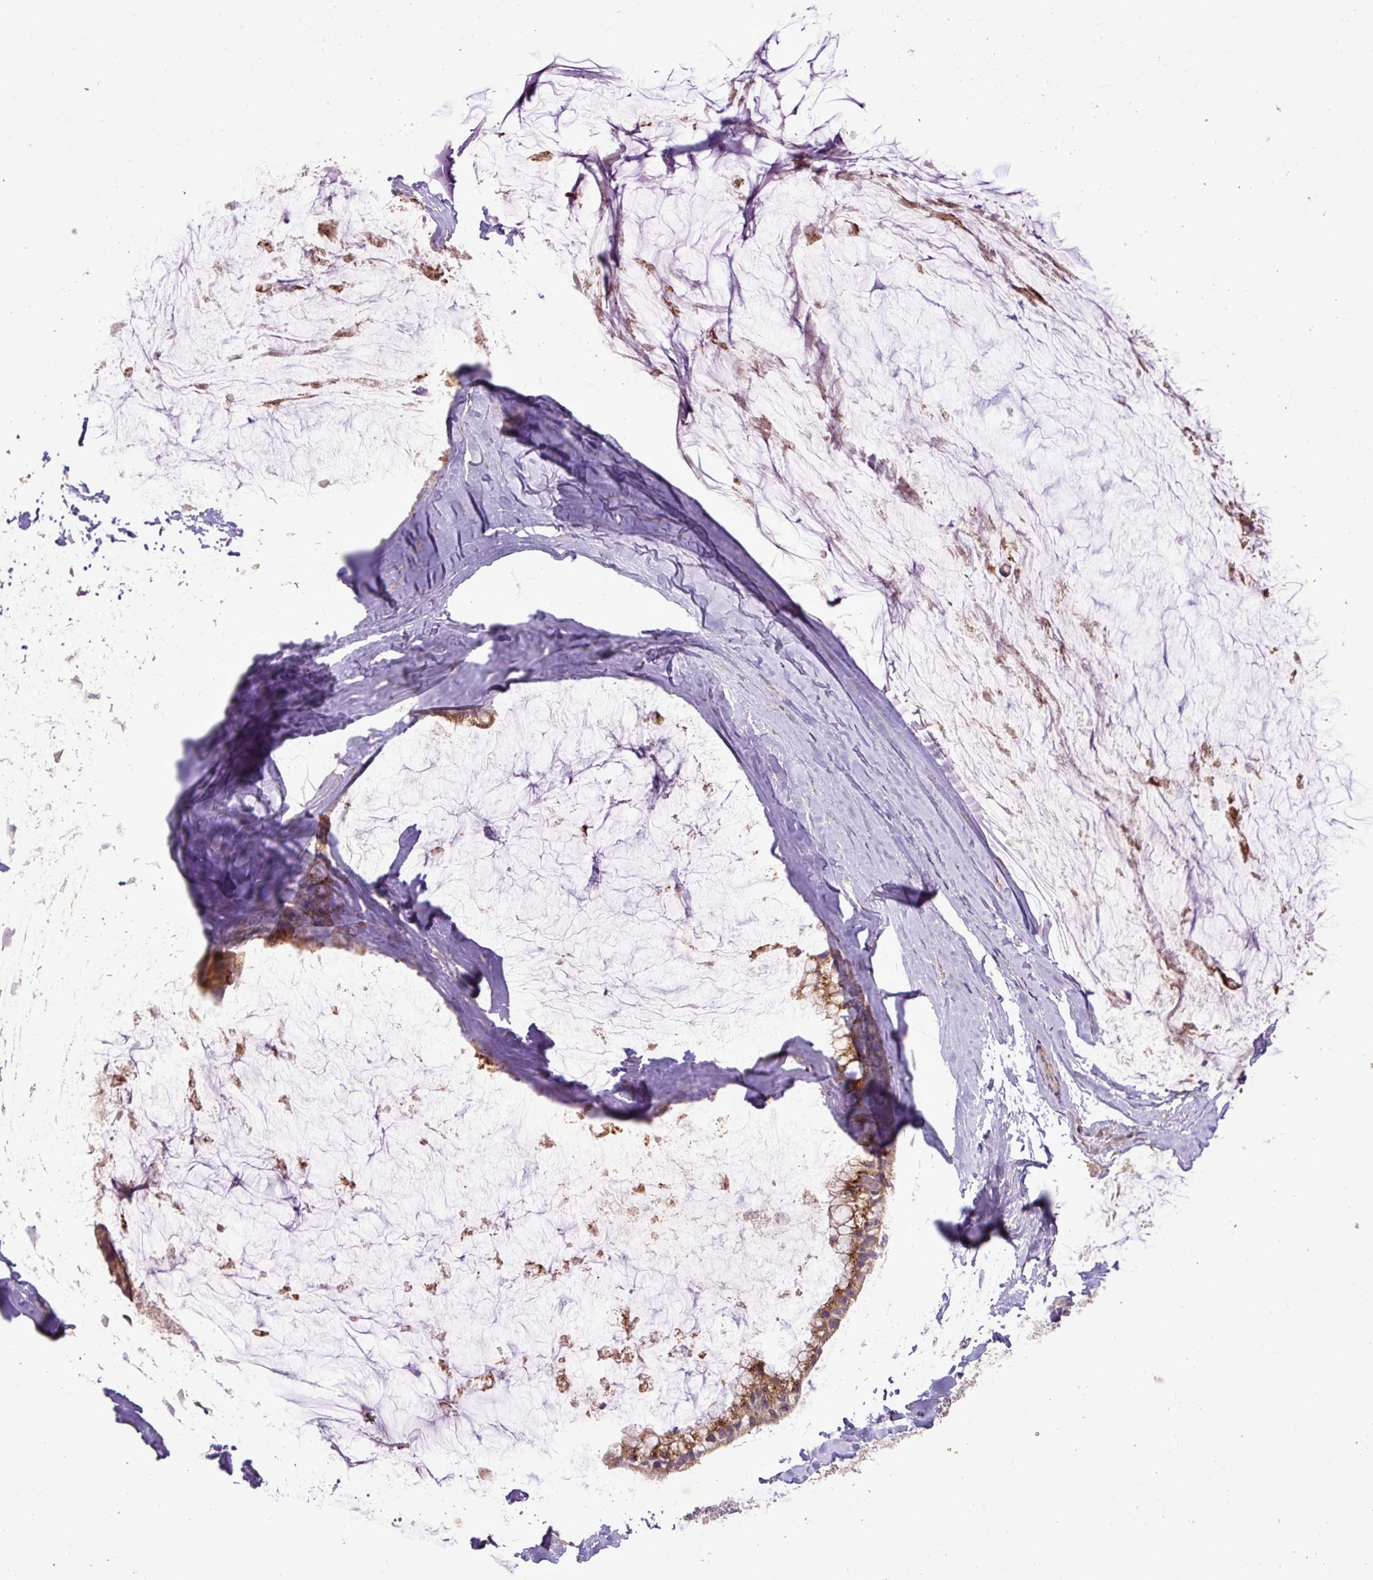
{"staining": {"intensity": "moderate", "quantity": ">75%", "location": "cytoplasmic/membranous"}, "tissue": "ovarian cancer", "cell_type": "Tumor cells", "image_type": "cancer", "snomed": [{"axis": "morphology", "description": "Cystadenocarcinoma, mucinous, NOS"}, {"axis": "topography", "description": "Ovary"}], "caption": "An immunohistochemistry (IHC) histopathology image of tumor tissue is shown. Protein staining in brown highlights moderate cytoplasmic/membranous positivity in ovarian cancer (mucinous cystadenocarcinoma) within tumor cells. The protein is stained brown, and the nuclei are stained in blue (DAB (3,3'-diaminobenzidine) IHC with brightfield microscopy, high magnification).", "gene": "ABR", "patient": {"sex": "female", "age": 39}}